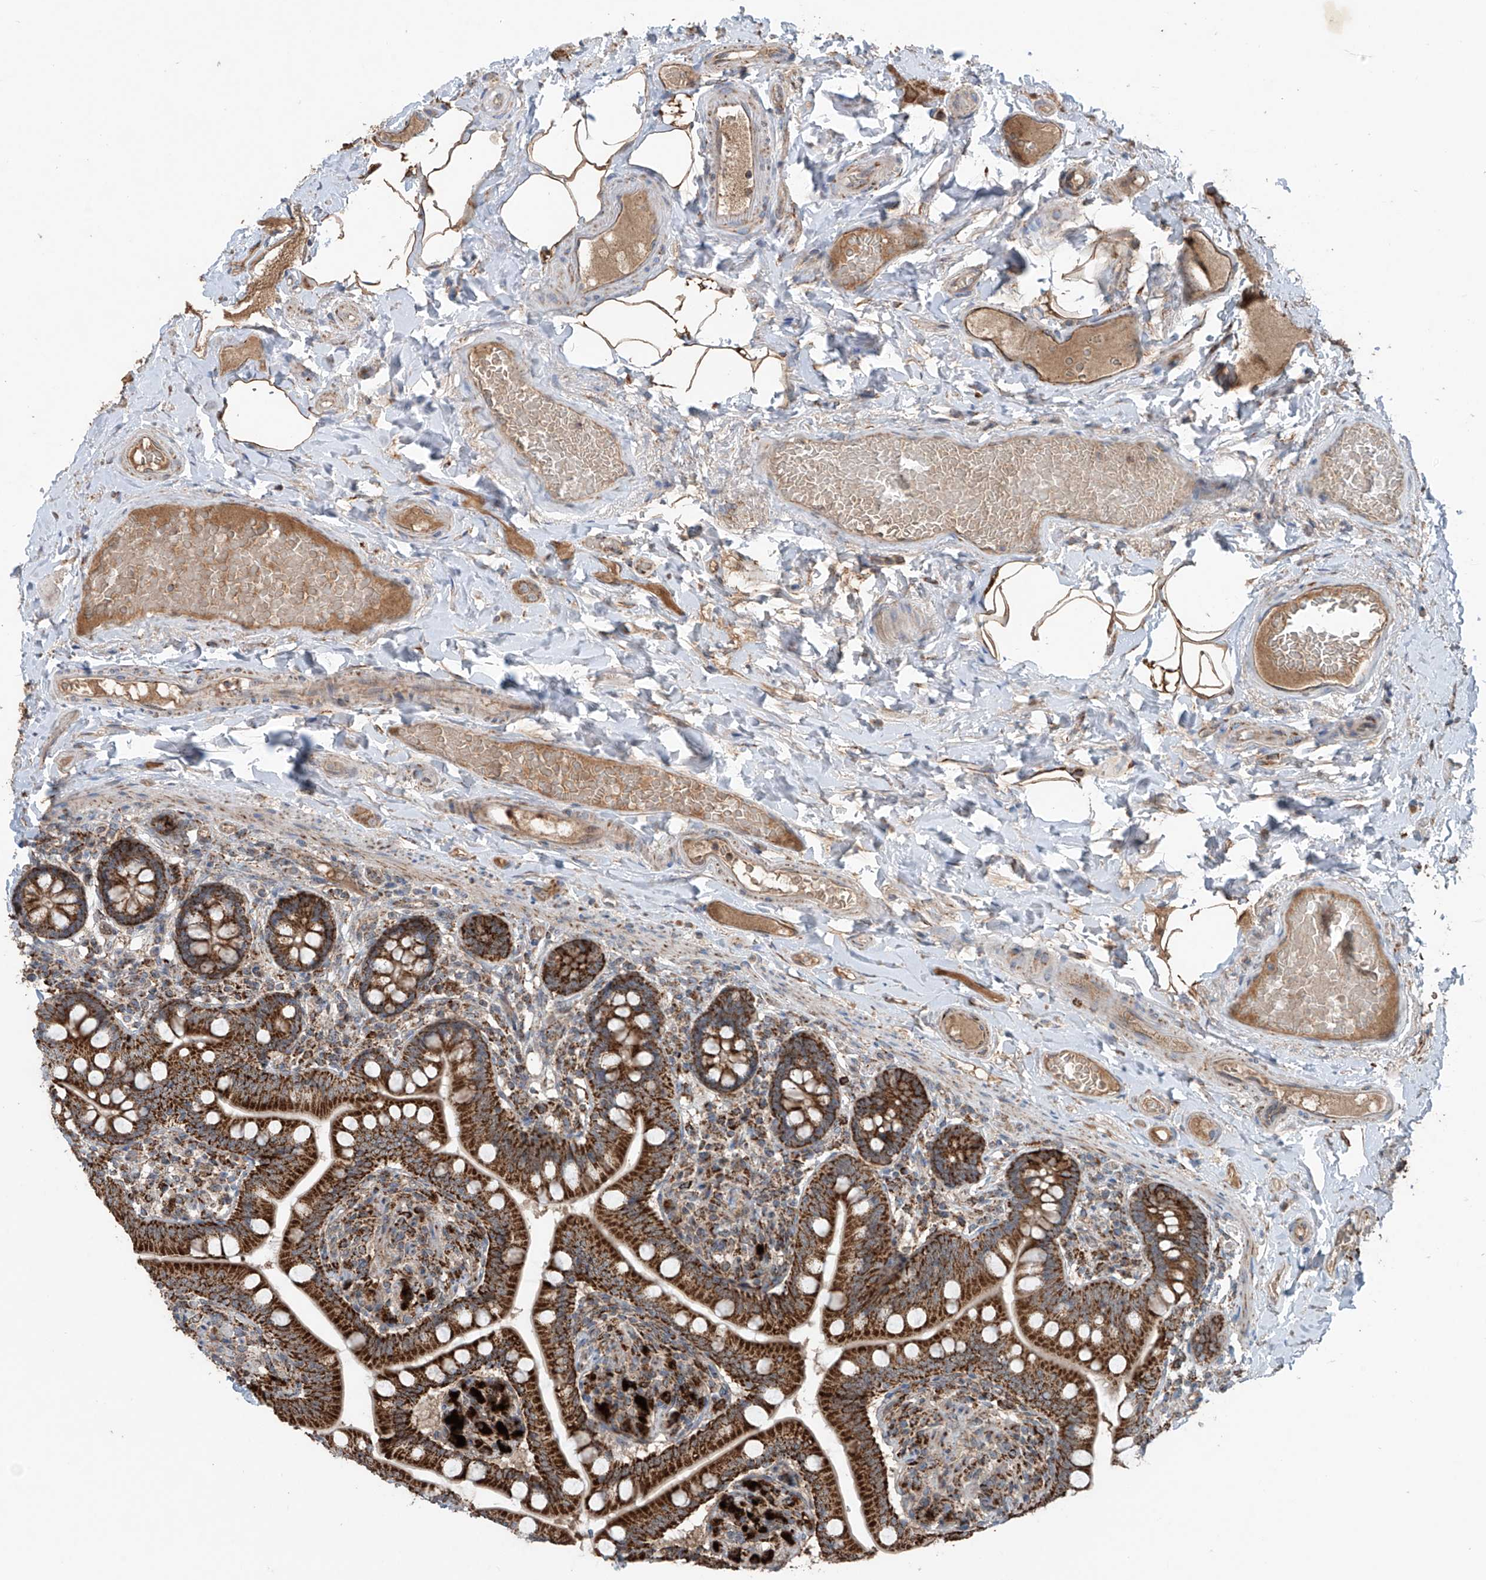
{"staining": {"intensity": "strong", "quantity": ">75%", "location": "cytoplasmic/membranous"}, "tissue": "small intestine", "cell_type": "Glandular cells", "image_type": "normal", "snomed": [{"axis": "morphology", "description": "Normal tissue, NOS"}, {"axis": "topography", "description": "Small intestine"}], "caption": "Unremarkable small intestine exhibits strong cytoplasmic/membranous expression in about >75% of glandular cells, visualized by immunohistochemistry. (DAB IHC with brightfield microscopy, high magnification).", "gene": "SAMD3", "patient": {"sex": "female", "age": 64}}